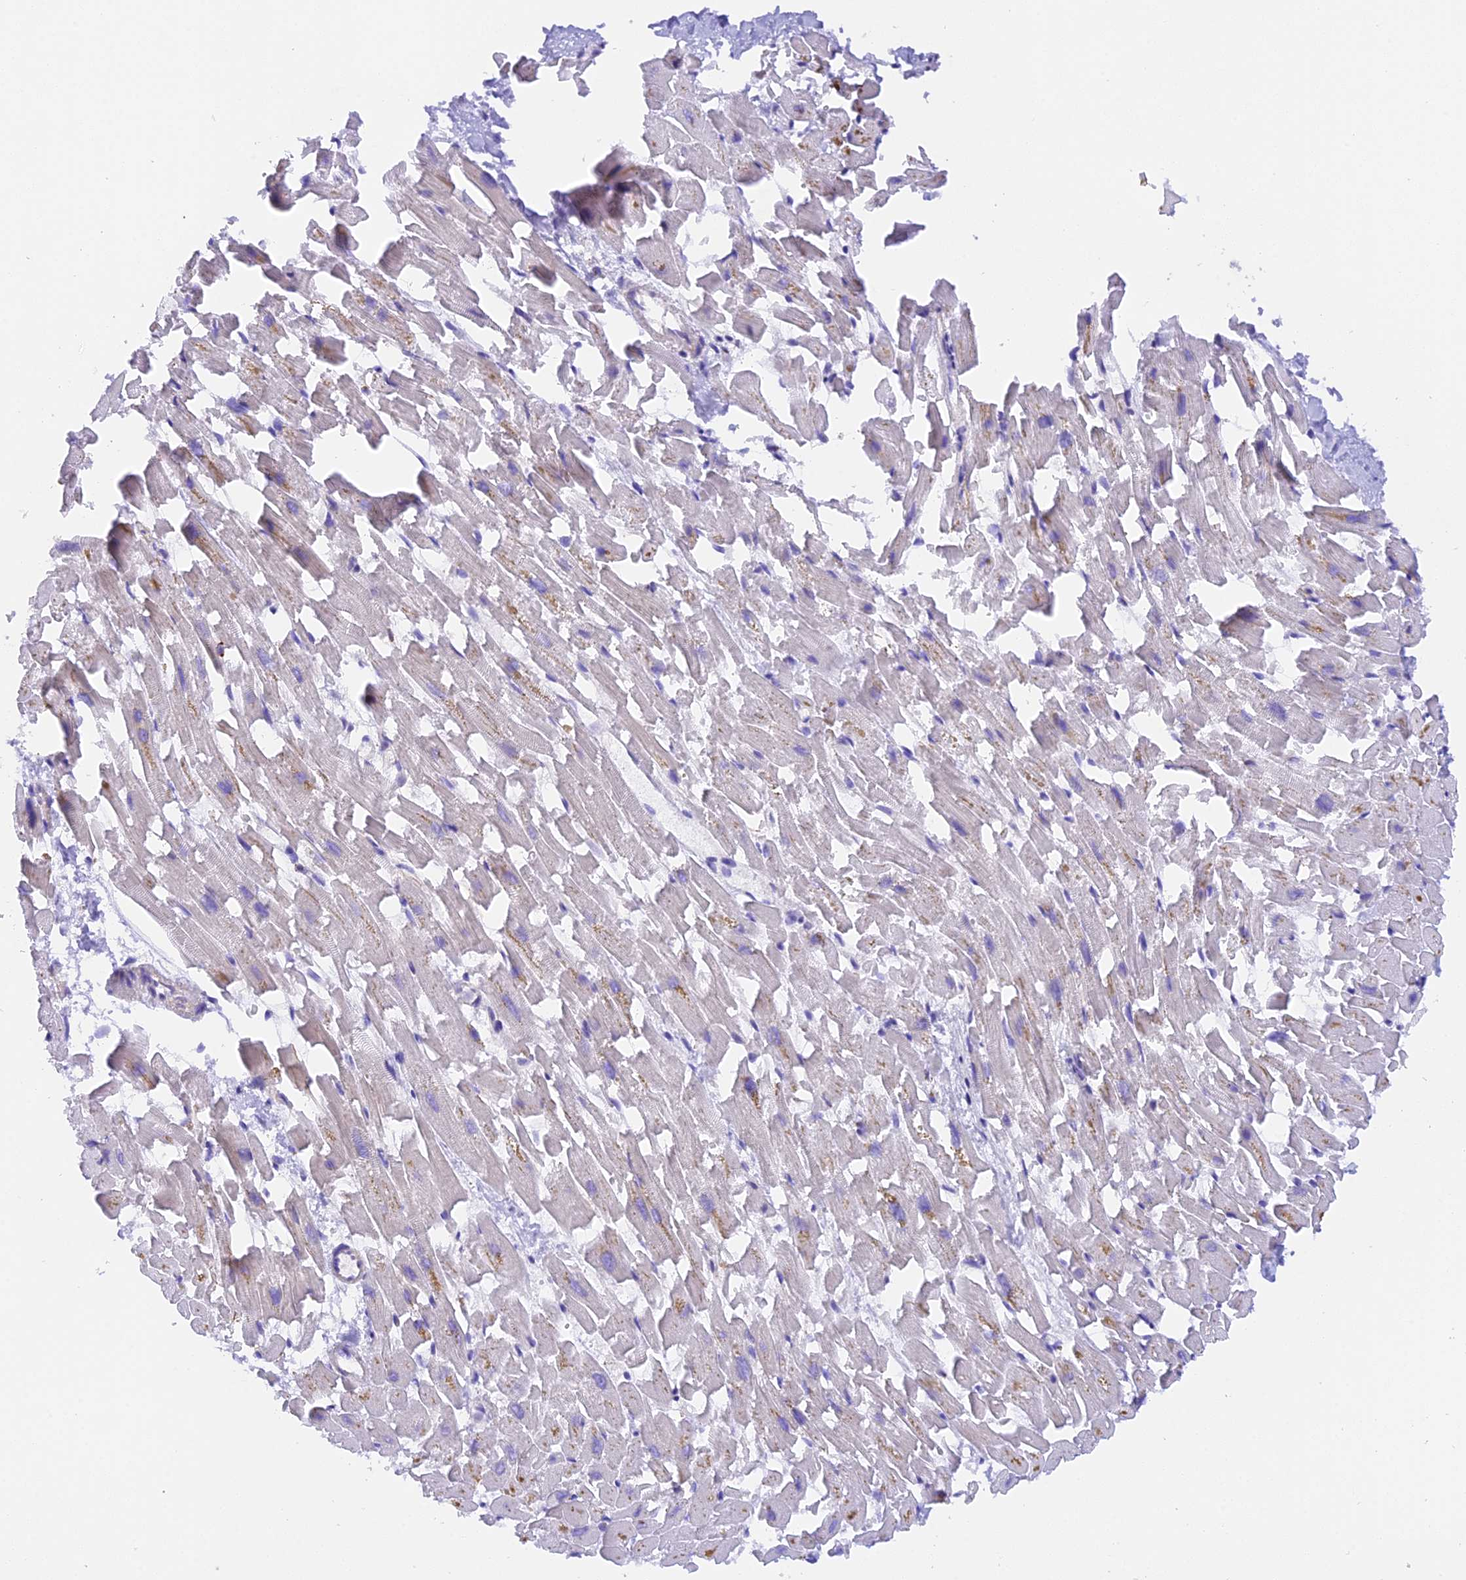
{"staining": {"intensity": "negative", "quantity": "none", "location": "none"}, "tissue": "heart muscle", "cell_type": "Cardiomyocytes", "image_type": "normal", "snomed": [{"axis": "morphology", "description": "Normal tissue, NOS"}, {"axis": "topography", "description": "Heart"}], "caption": "High power microscopy micrograph of an IHC photomicrograph of unremarkable heart muscle, revealing no significant staining in cardiomyocytes. (Brightfield microscopy of DAB (3,3'-diaminobenzidine) immunohistochemistry at high magnification).", "gene": "FAM193A", "patient": {"sex": "female", "age": 64}}